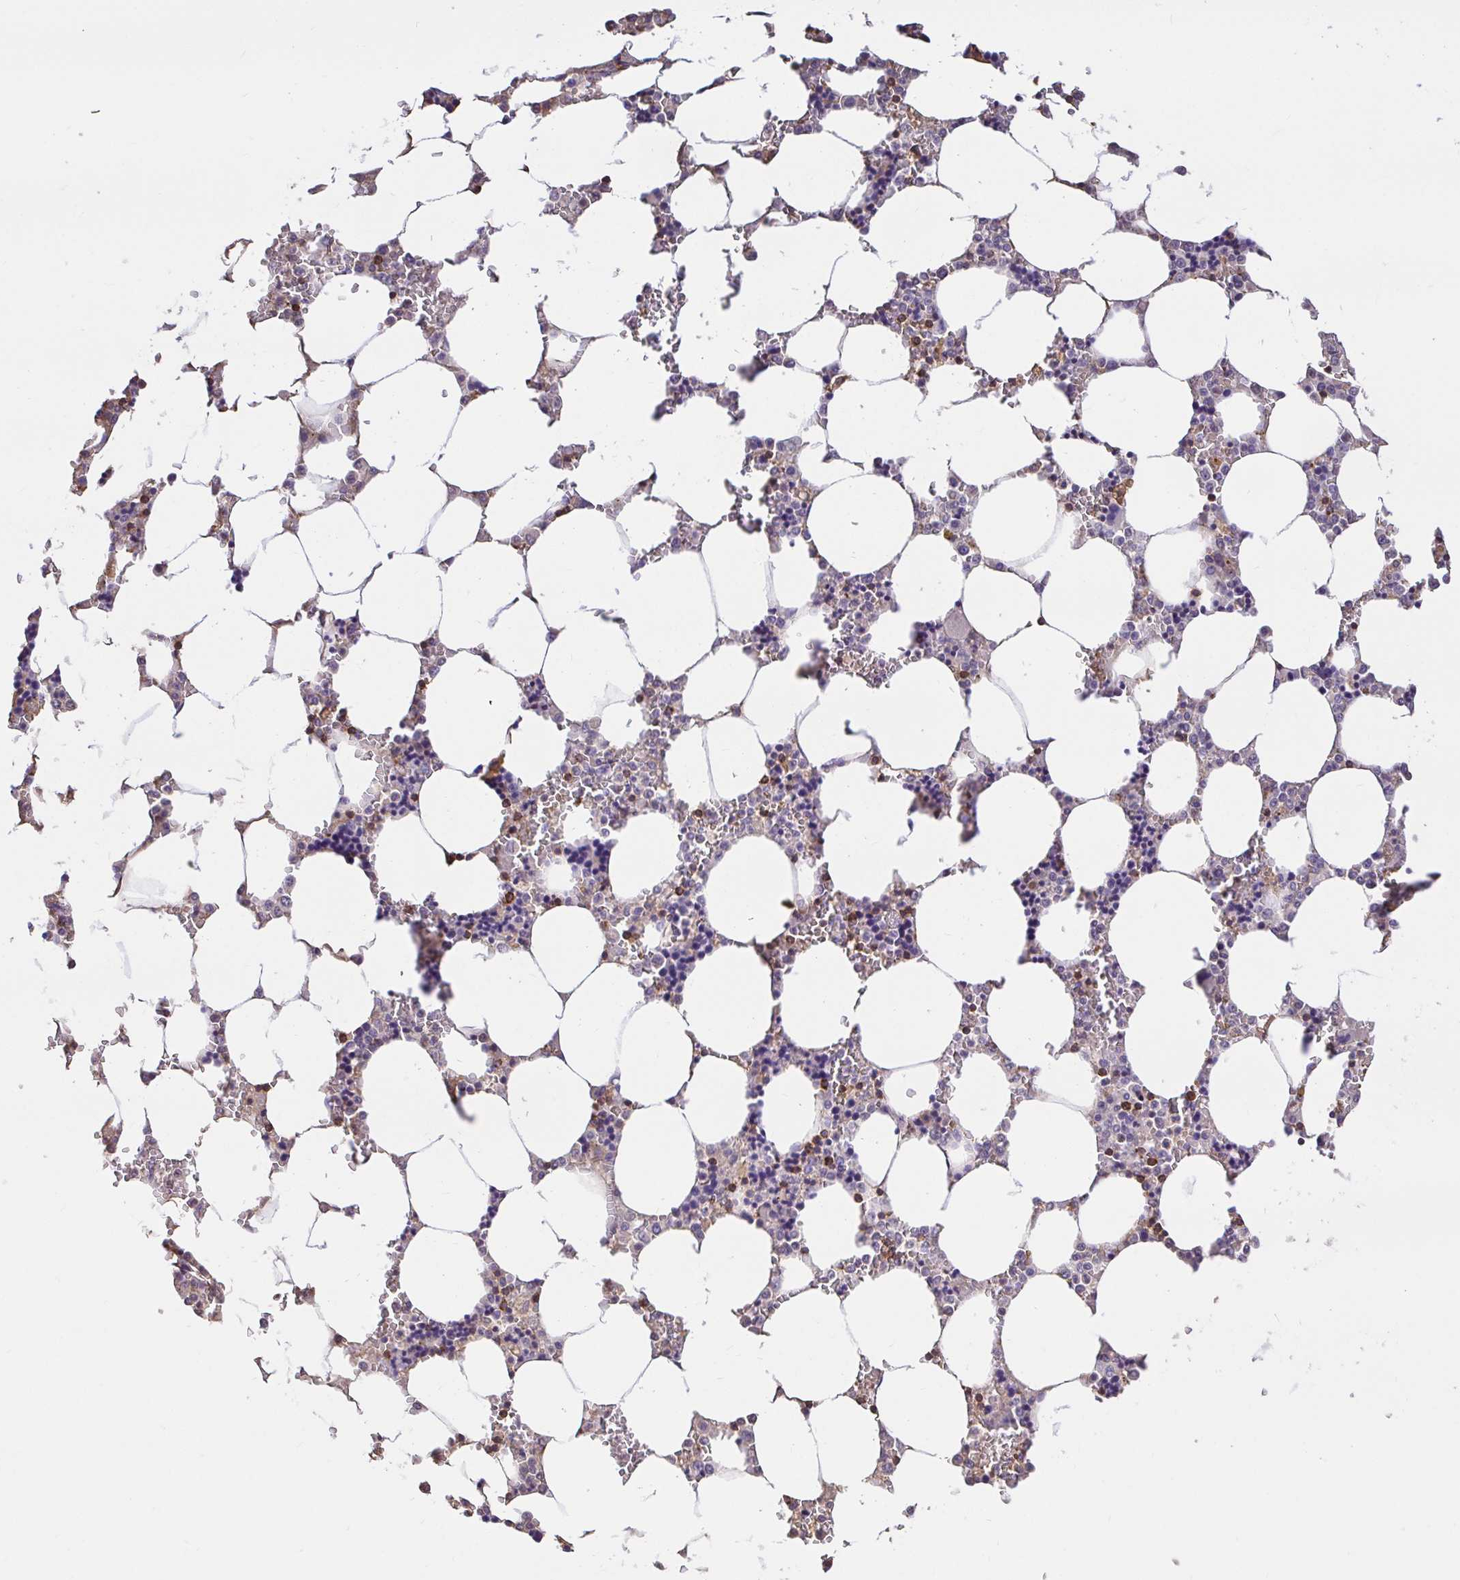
{"staining": {"intensity": "moderate", "quantity": "<25%", "location": "cytoplasmic/membranous"}, "tissue": "bone marrow", "cell_type": "Hematopoietic cells", "image_type": "normal", "snomed": [{"axis": "morphology", "description": "Normal tissue, NOS"}, {"axis": "topography", "description": "Bone marrow"}], "caption": "A micrograph of bone marrow stained for a protein exhibits moderate cytoplasmic/membranous brown staining in hematopoietic cells. Nuclei are stained in blue.", "gene": "SKAP1", "patient": {"sex": "male", "age": 64}}